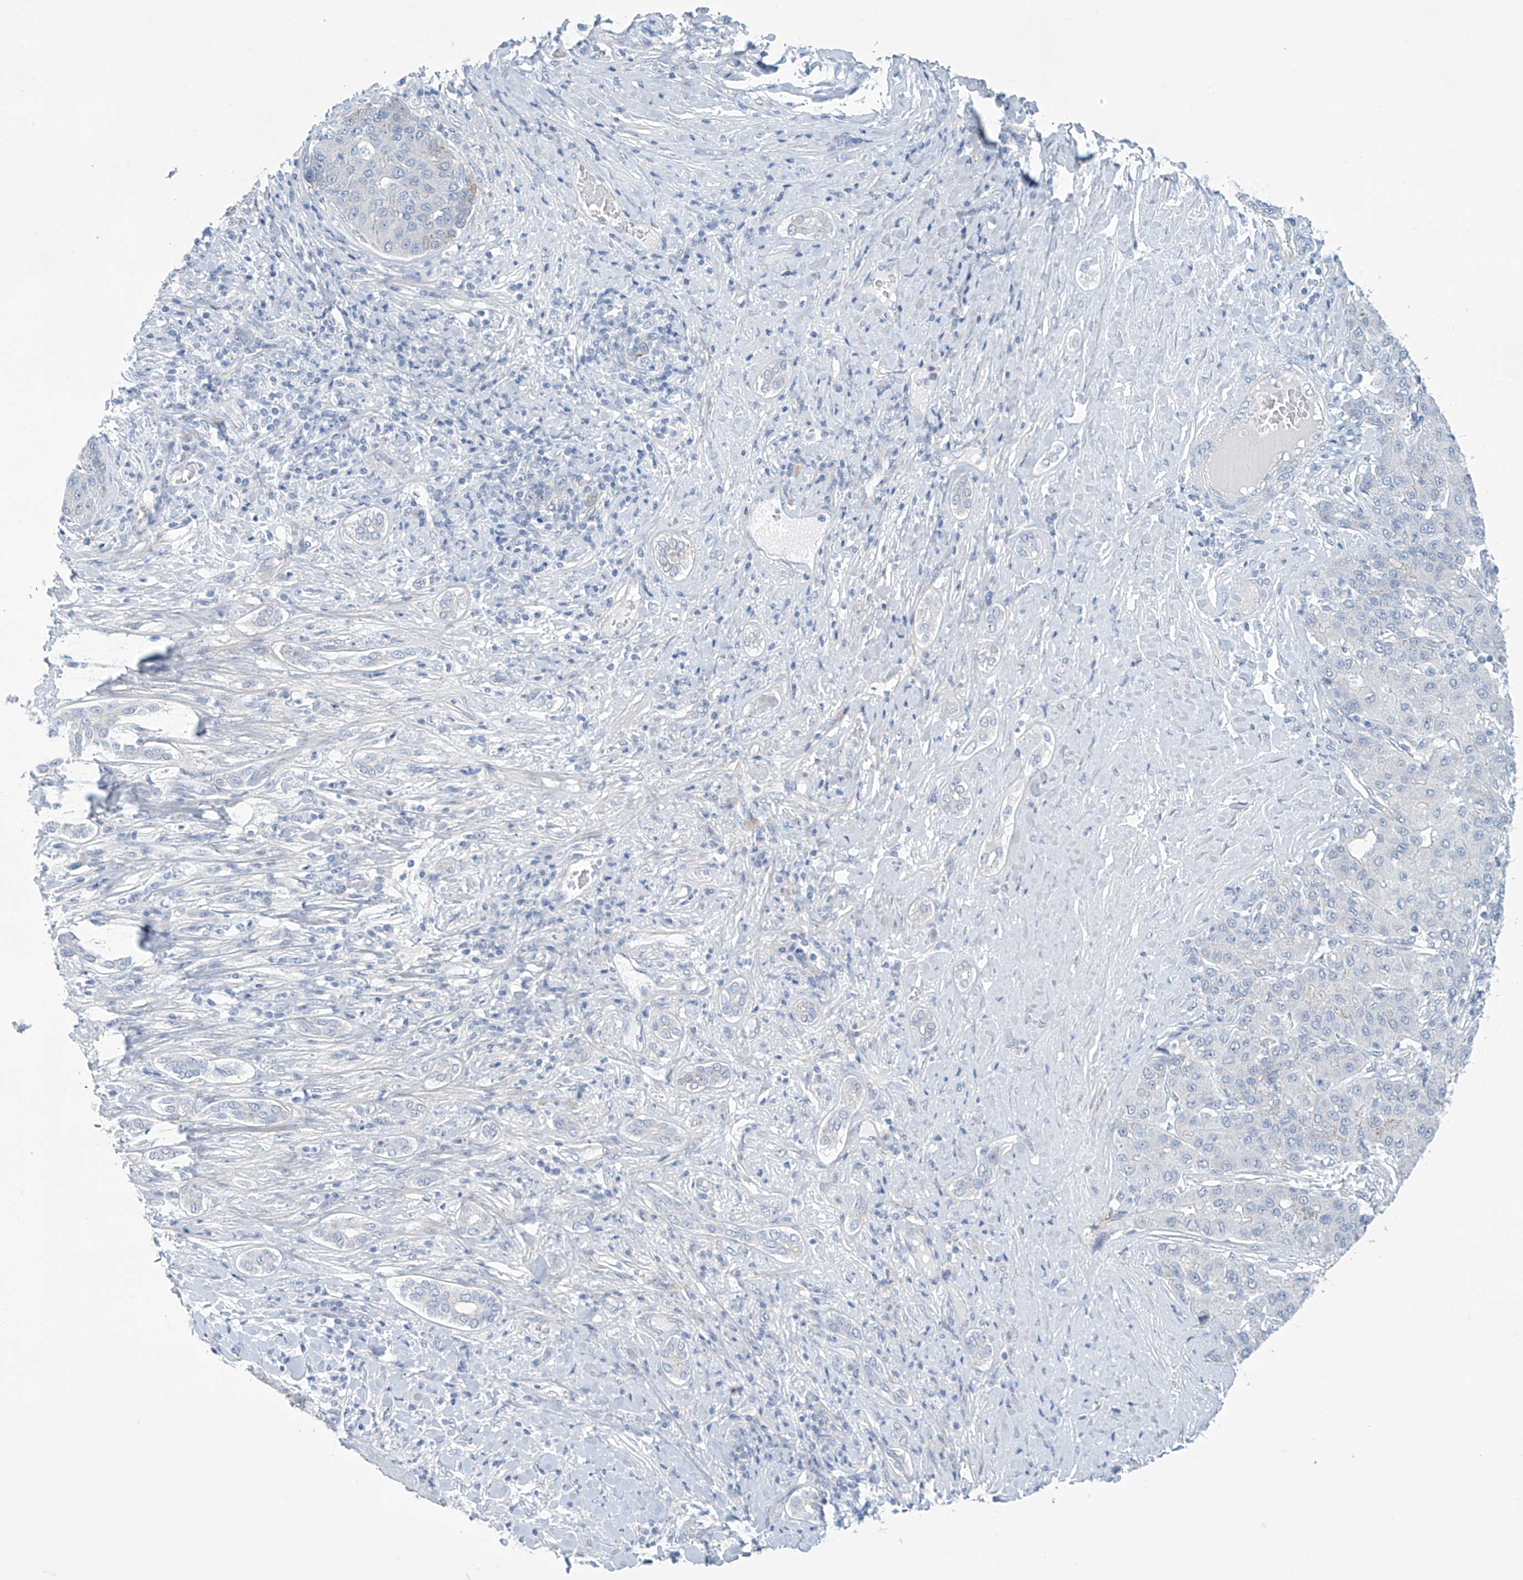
{"staining": {"intensity": "negative", "quantity": "none", "location": "none"}, "tissue": "liver cancer", "cell_type": "Tumor cells", "image_type": "cancer", "snomed": [{"axis": "morphology", "description": "Carcinoma, Hepatocellular, NOS"}, {"axis": "topography", "description": "Liver"}], "caption": "Human liver cancer stained for a protein using immunohistochemistry (IHC) demonstrates no staining in tumor cells.", "gene": "SLC35A5", "patient": {"sex": "male", "age": 65}}